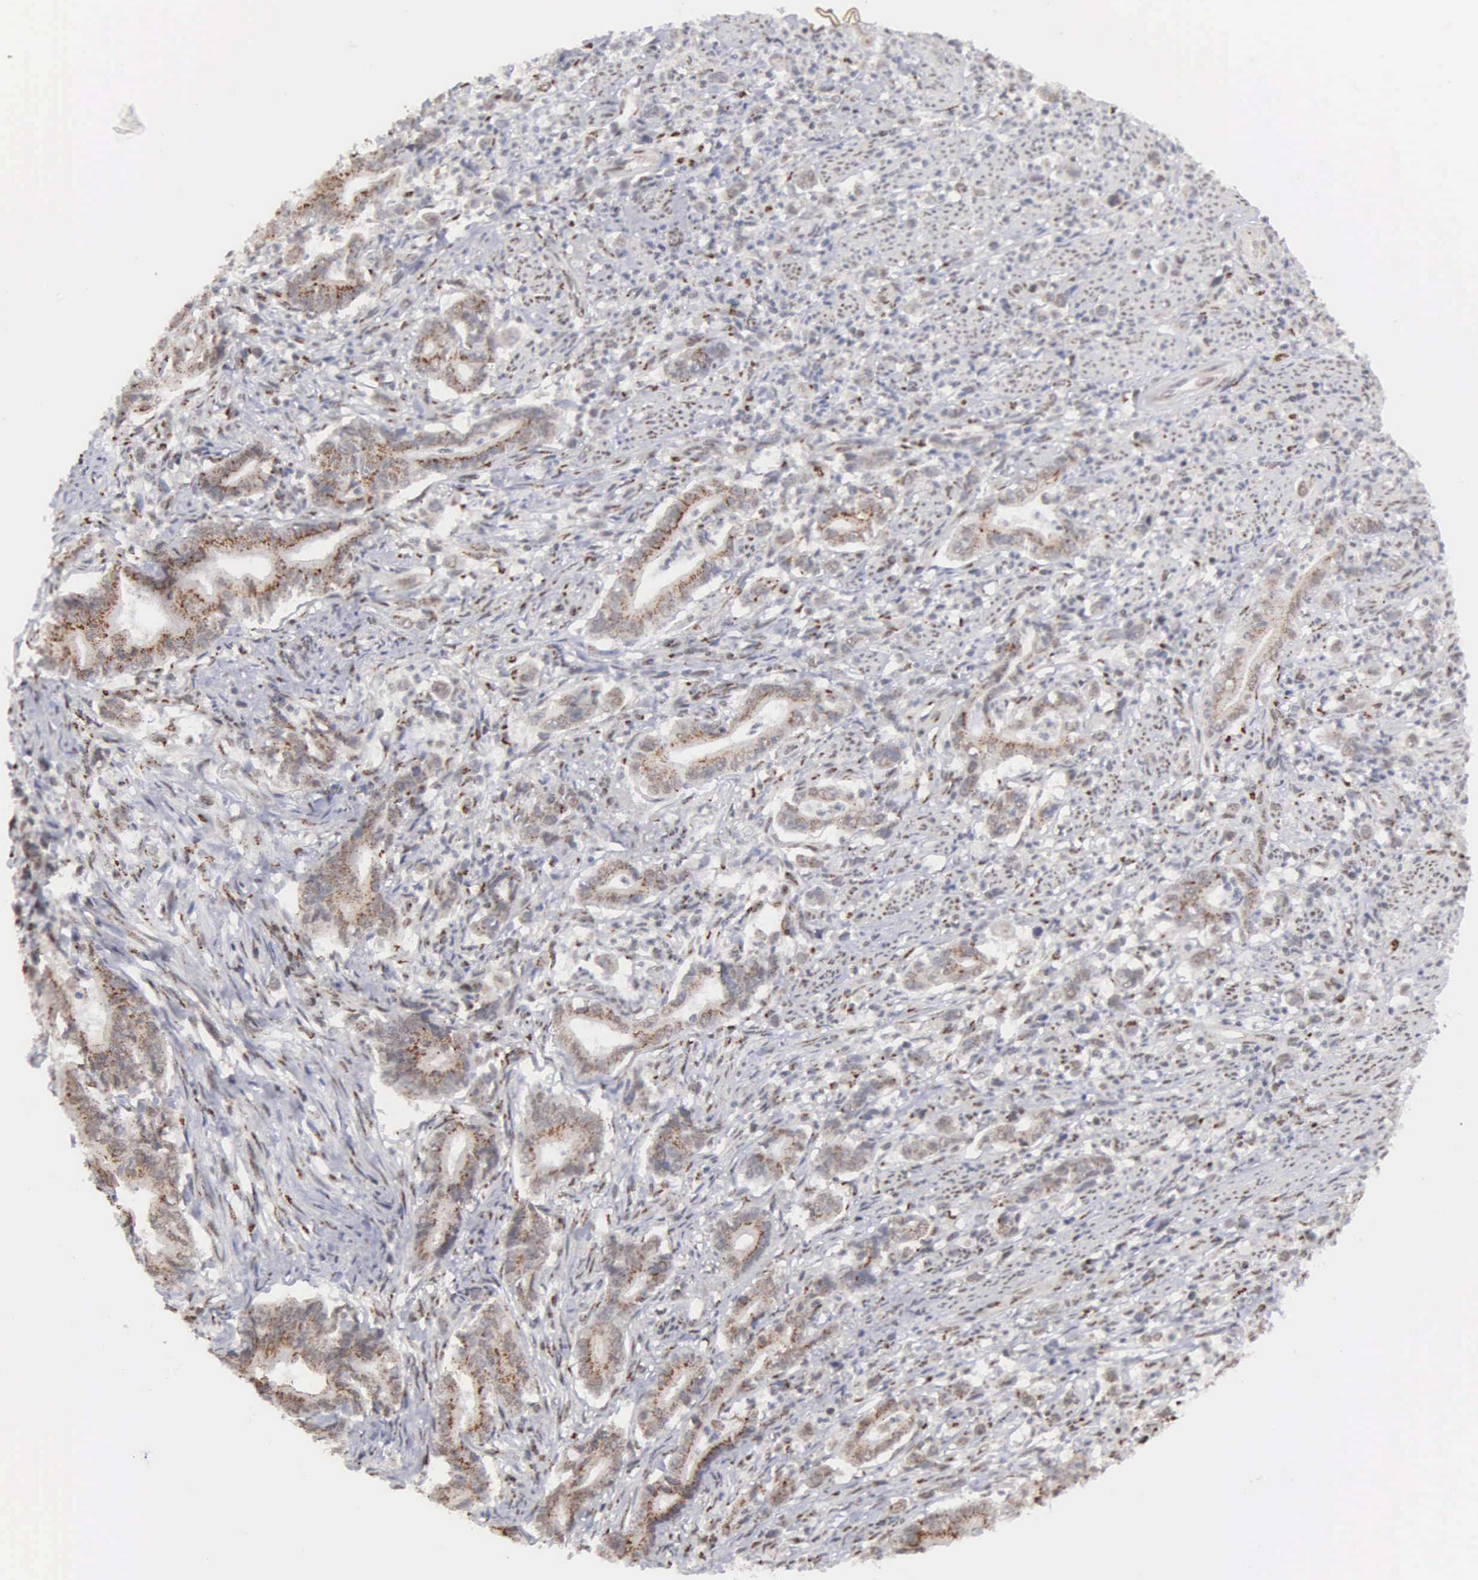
{"staining": {"intensity": "moderate", "quantity": ">75%", "location": "cytoplasmic/membranous,nuclear"}, "tissue": "stomach cancer", "cell_type": "Tumor cells", "image_type": "cancer", "snomed": [{"axis": "morphology", "description": "Adenocarcinoma, NOS"}, {"axis": "topography", "description": "Stomach"}], "caption": "Immunohistochemical staining of human adenocarcinoma (stomach) reveals moderate cytoplasmic/membranous and nuclear protein staining in about >75% of tumor cells. (brown staining indicates protein expression, while blue staining denotes nuclei).", "gene": "GTF2A1", "patient": {"sex": "female", "age": 76}}